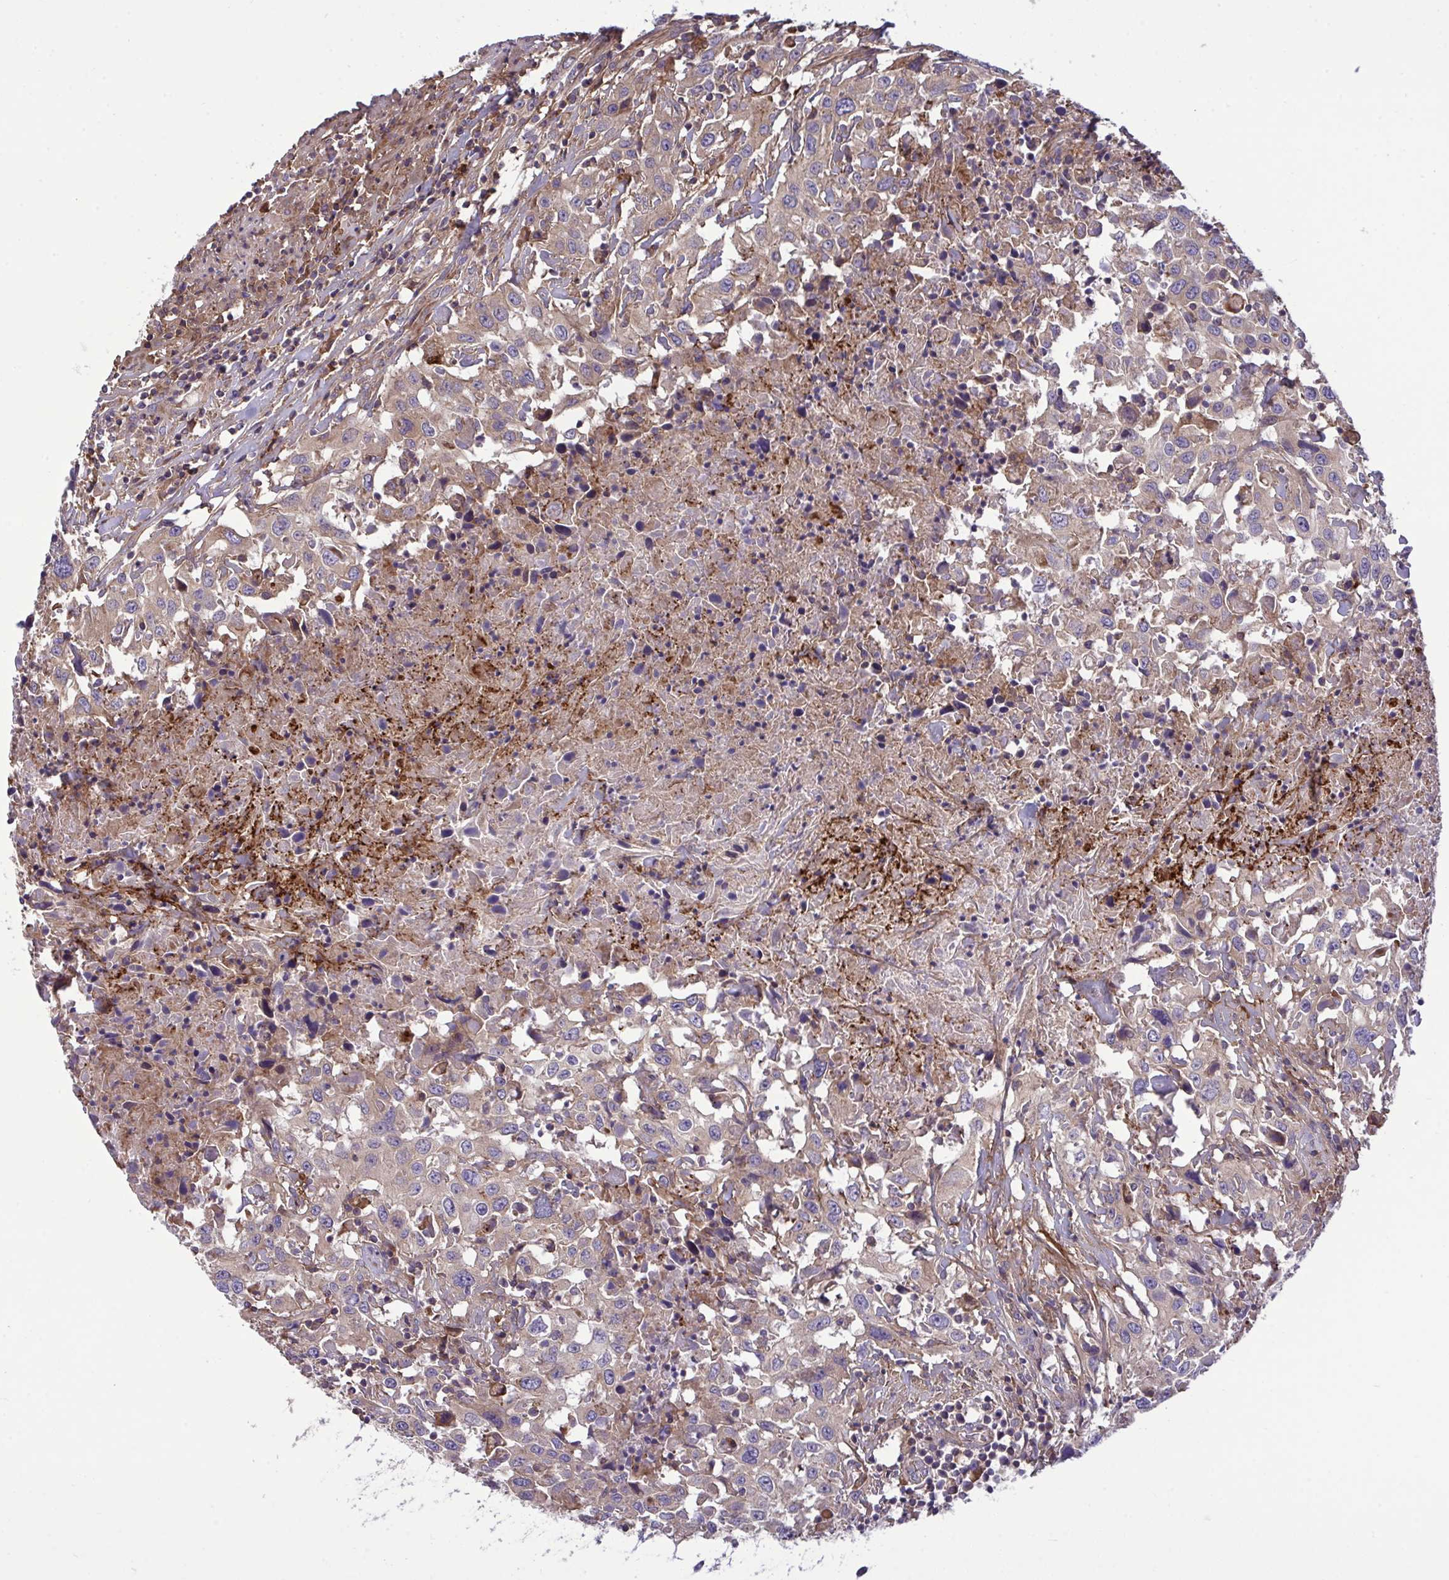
{"staining": {"intensity": "weak", "quantity": "25%-75%", "location": "cytoplasmic/membranous"}, "tissue": "urothelial cancer", "cell_type": "Tumor cells", "image_type": "cancer", "snomed": [{"axis": "morphology", "description": "Urothelial carcinoma, High grade"}, {"axis": "topography", "description": "Urinary bladder"}], "caption": "Immunohistochemistry (DAB (3,3'-diaminobenzidine)) staining of high-grade urothelial carcinoma displays weak cytoplasmic/membranous protein expression in approximately 25%-75% of tumor cells.", "gene": "GRB14", "patient": {"sex": "male", "age": 61}}